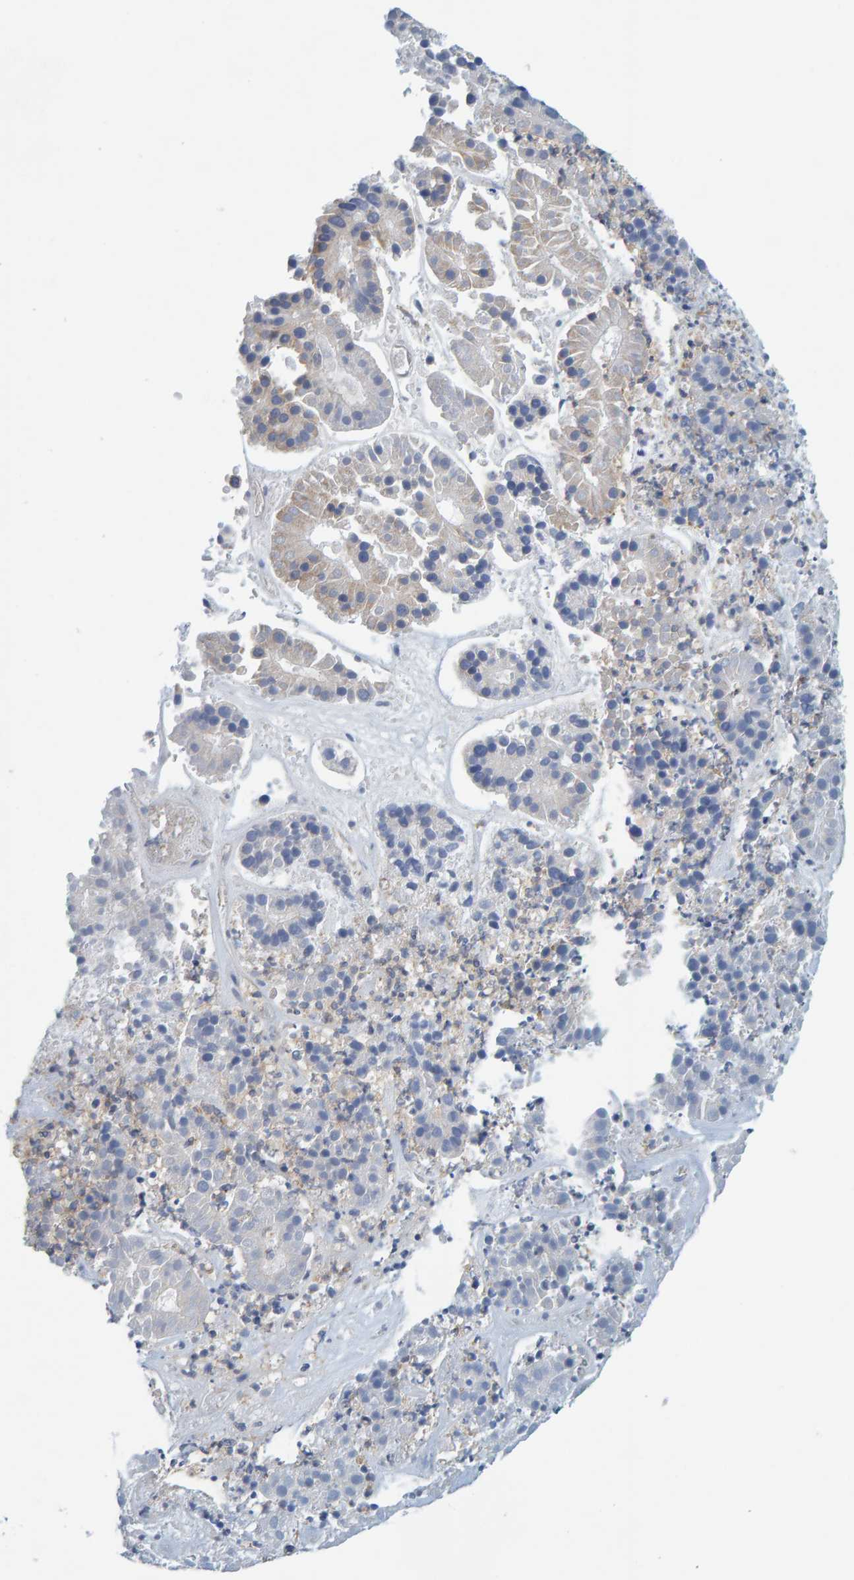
{"staining": {"intensity": "negative", "quantity": "none", "location": "none"}, "tissue": "pancreatic cancer", "cell_type": "Tumor cells", "image_type": "cancer", "snomed": [{"axis": "morphology", "description": "Adenocarcinoma, NOS"}, {"axis": "topography", "description": "Pancreas"}], "caption": "Pancreatic adenocarcinoma stained for a protein using immunohistochemistry demonstrates no expression tumor cells.", "gene": "PRKD2", "patient": {"sex": "male", "age": 50}}